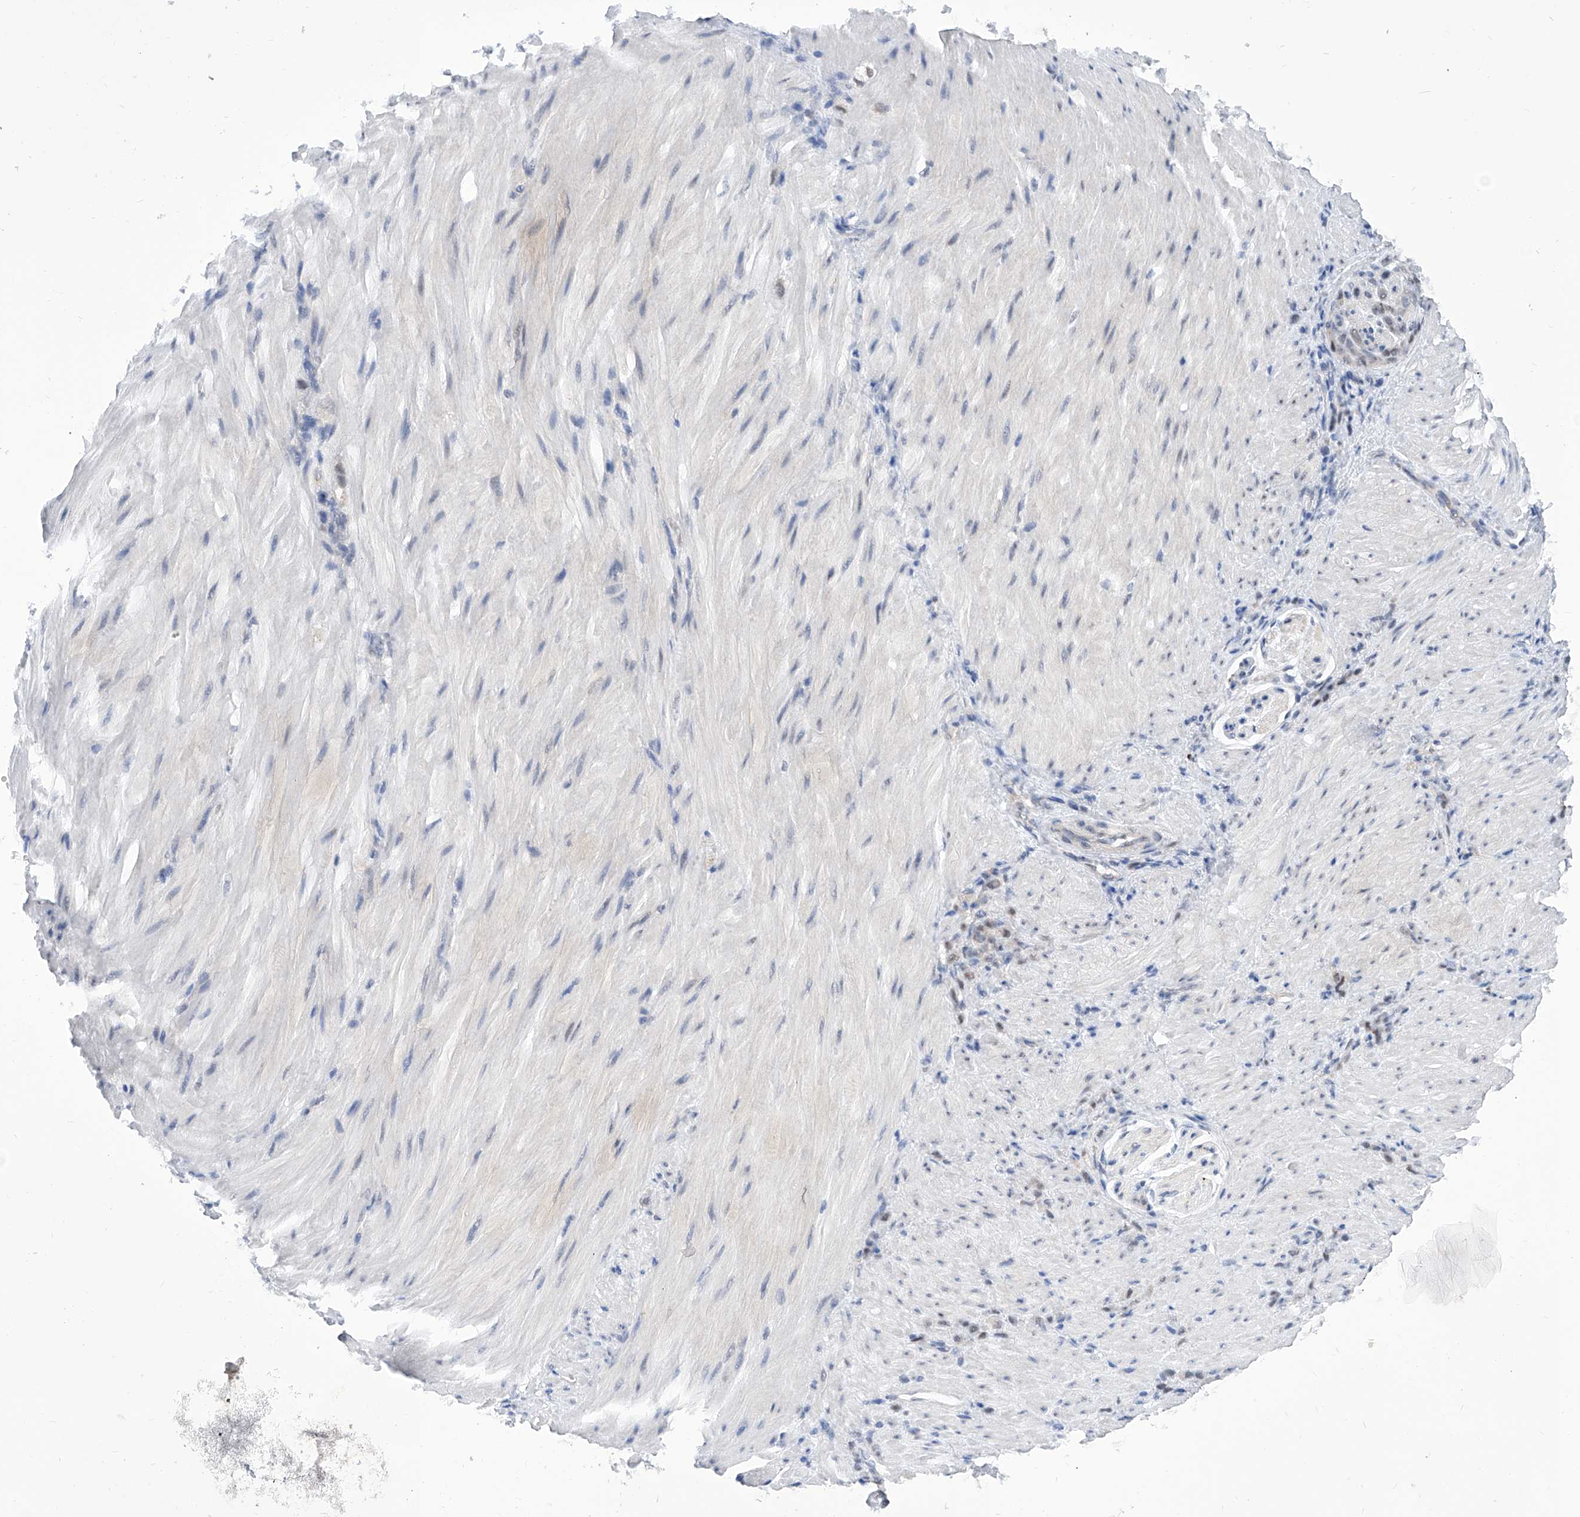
{"staining": {"intensity": "negative", "quantity": "none", "location": "none"}, "tissue": "stomach cancer", "cell_type": "Tumor cells", "image_type": "cancer", "snomed": [{"axis": "morphology", "description": "Normal tissue, NOS"}, {"axis": "morphology", "description": "Adenocarcinoma, NOS"}, {"axis": "topography", "description": "Stomach"}], "caption": "A histopathology image of stomach adenocarcinoma stained for a protein shows no brown staining in tumor cells.", "gene": "SART1", "patient": {"sex": "male", "age": 82}}